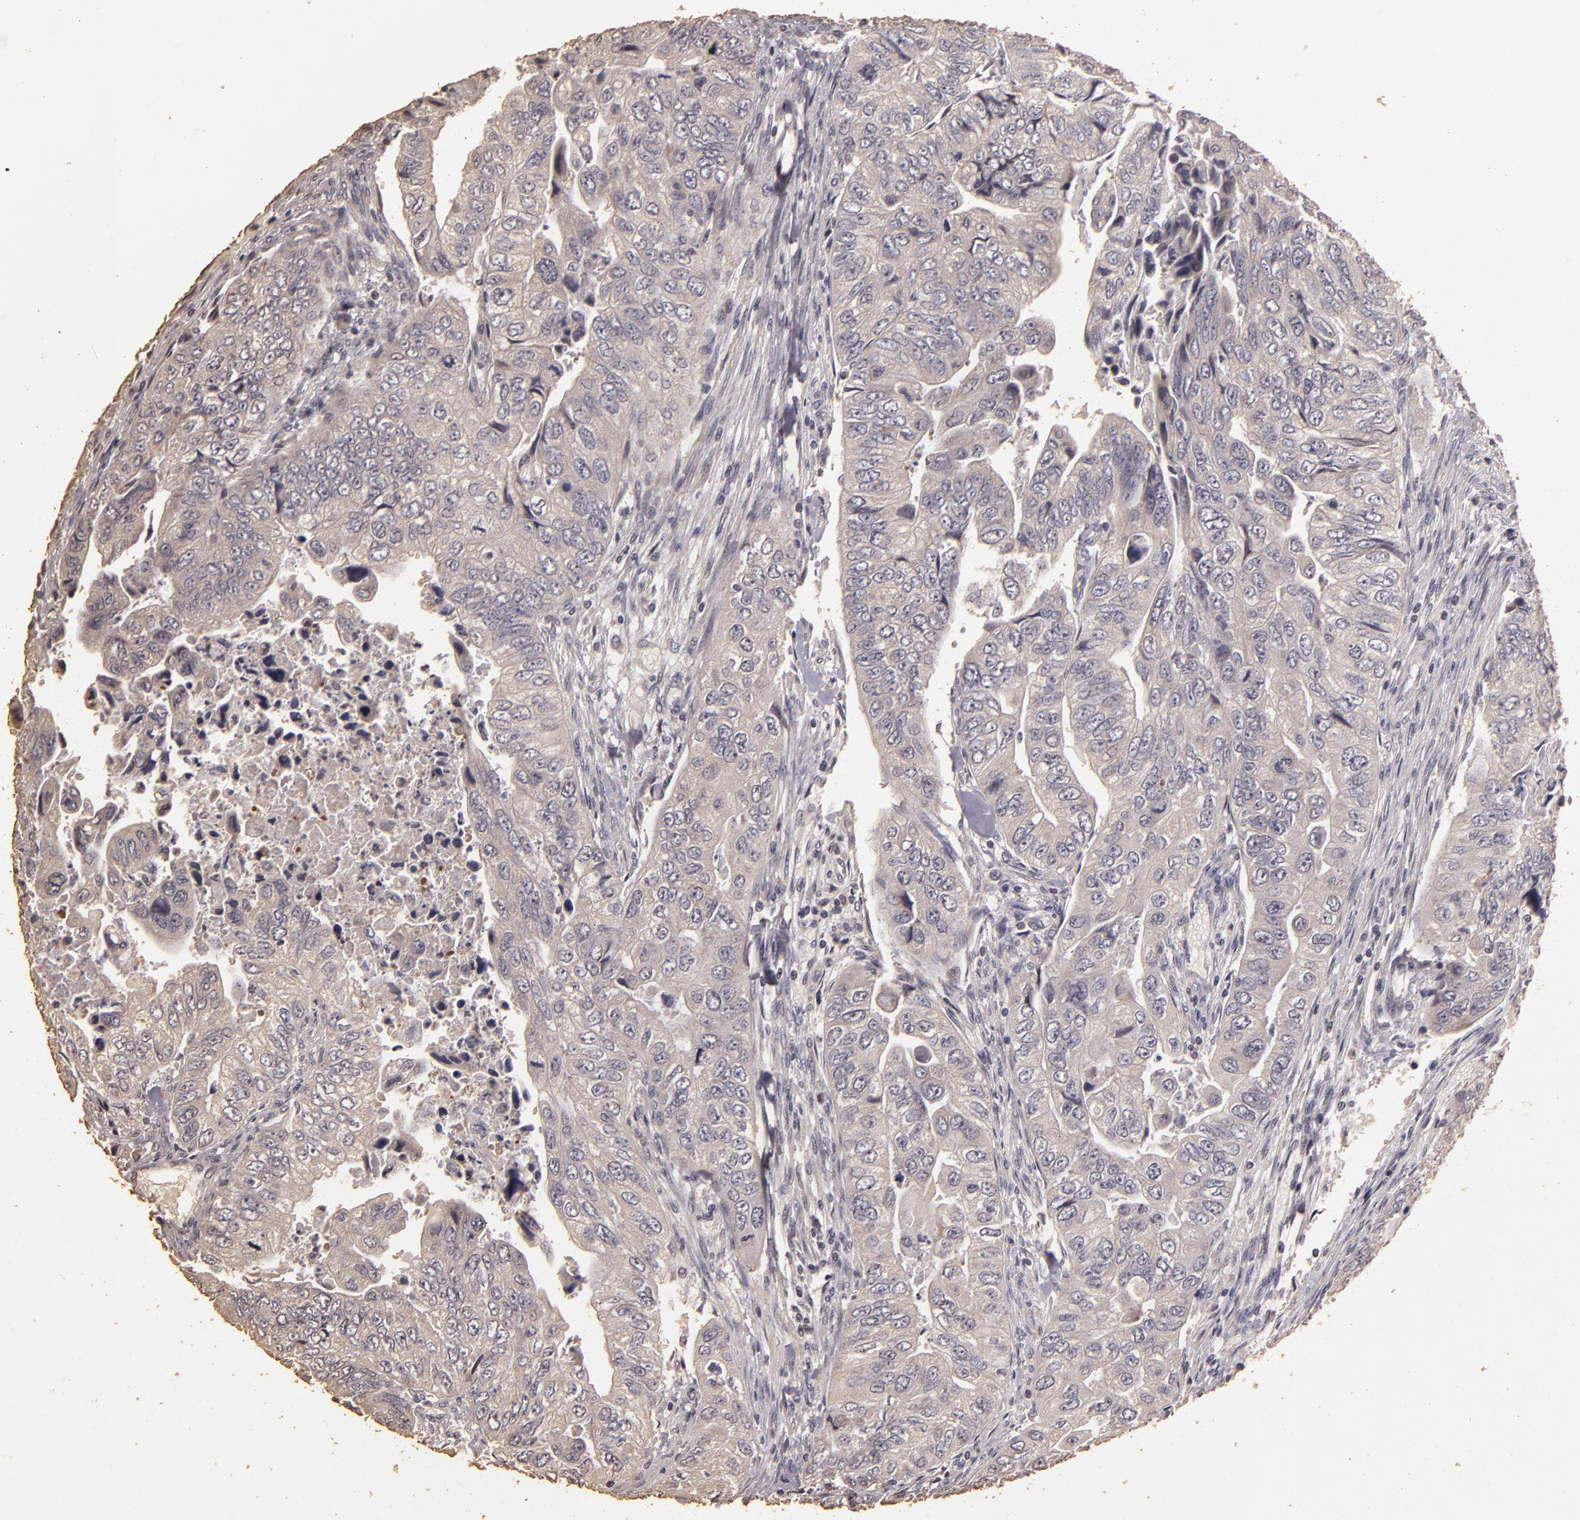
{"staining": {"intensity": "negative", "quantity": "none", "location": "none"}, "tissue": "colorectal cancer", "cell_type": "Tumor cells", "image_type": "cancer", "snomed": [{"axis": "morphology", "description": "Adenocarcinoma, NOS"}, {"axis": "topography", "description": "Colon"}], "caption": "Immunohistochemistry (IHC) histopathology image of neoplastic tissue: colorectal adenocarcinoma stained with DAB (3,3'-diaminobenzidine) exhibits no significant protein expression in tumor cells.", "gene": "BCL2L13", "patient": {"sex": "female", "age": 11}}